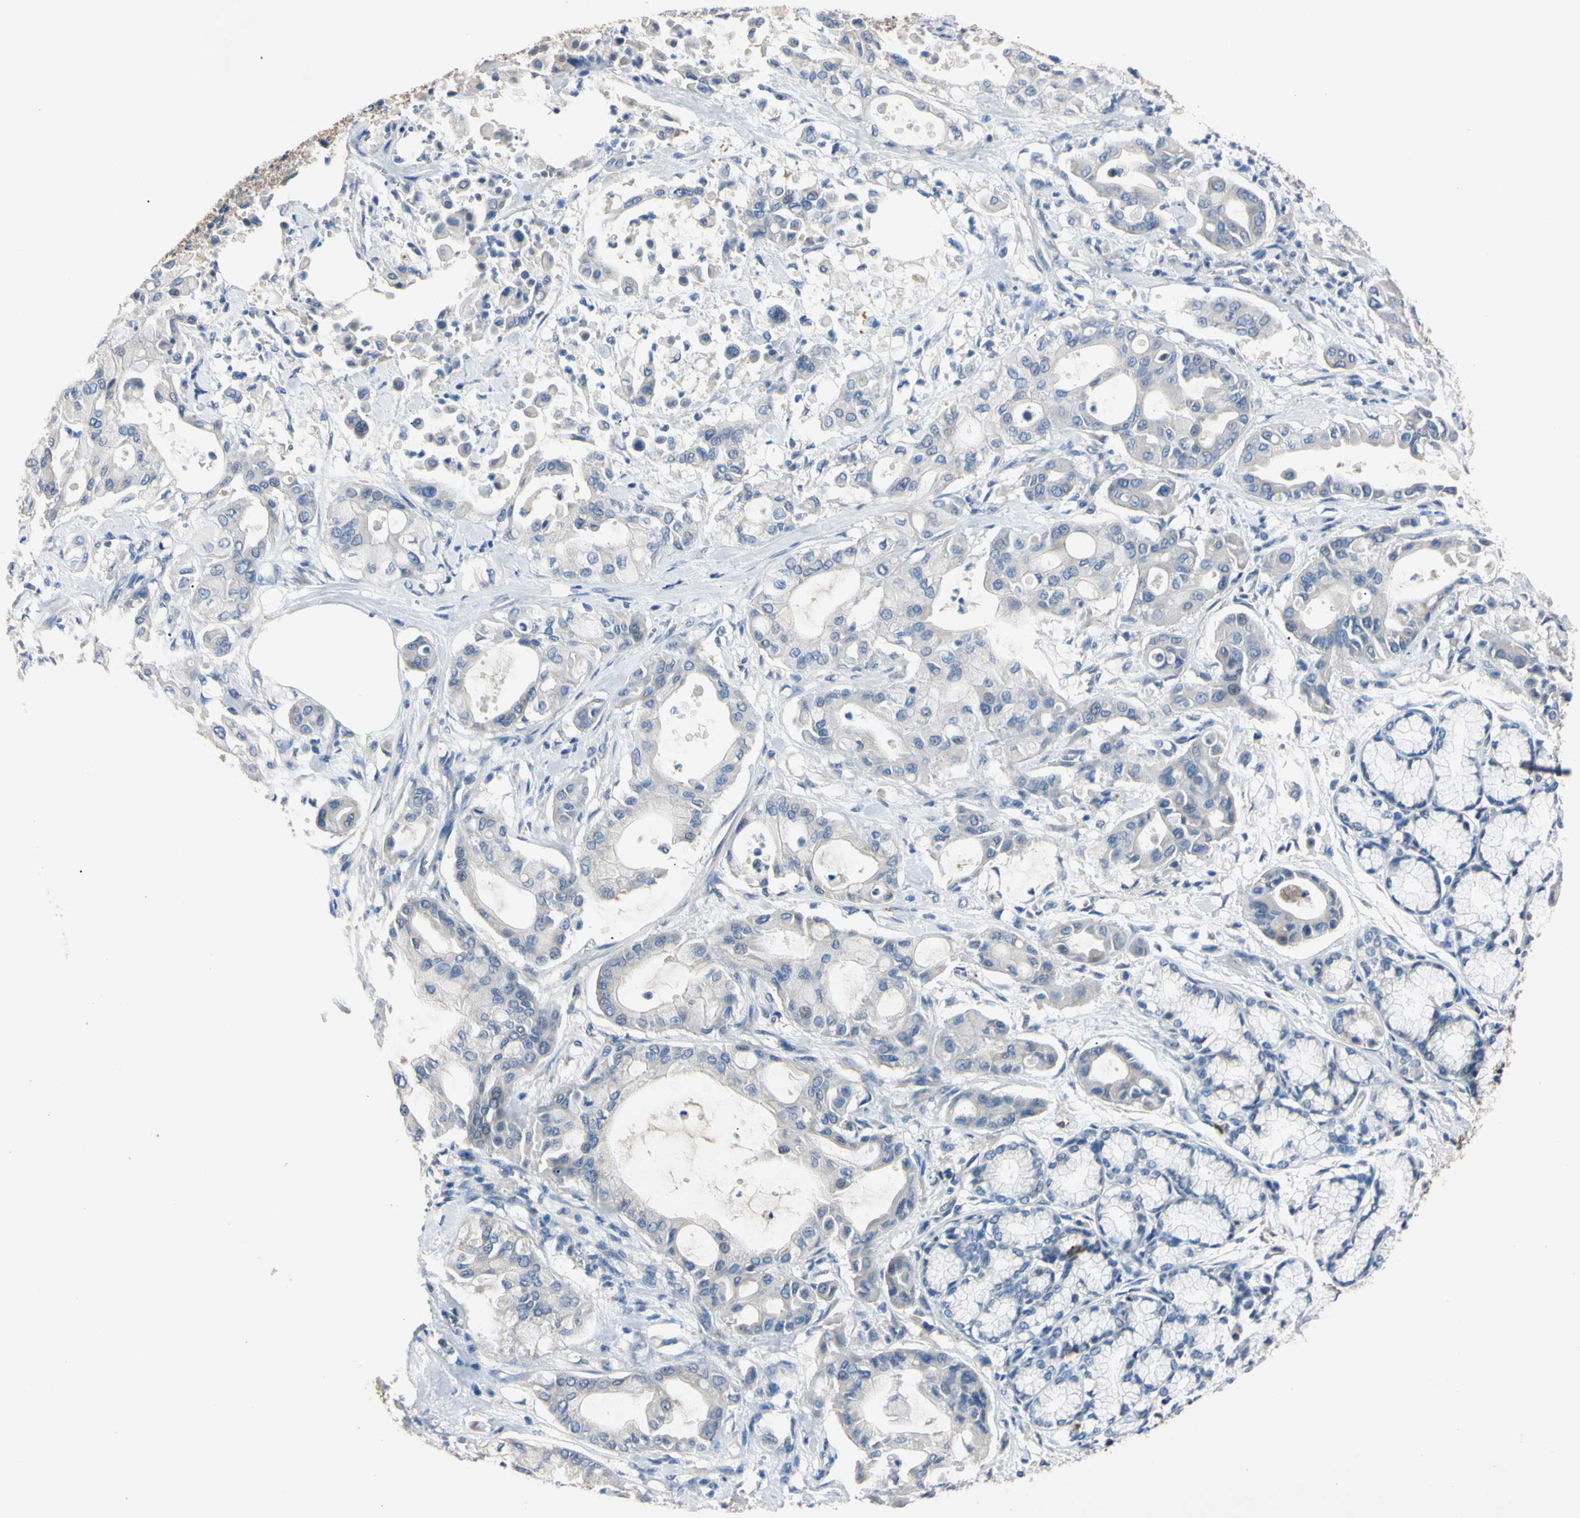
{"staining": {"intensity": "negative", "quantity": "none", "location": "none"}, "tissue": "pancreatic cancer", "cell_type": "Tumor cells", "image_type": "cancer", "snomed": [{"axis": "morphology", "description": "Adenocarcinoma, NOS"}, {"axis": "morphology", "description": "Adenocarcinoma, metastatic, NOS"}, {"axis": "topography", "description": "Lymph node"}, {"axis": "topography", "description": "Pancreas"}, {"axis": "topography", "description": "Duodenum"}], "caption": "High power microscopy image of an immunohistochemistry (IHC) micrograph of pancreatic cancer (adenocarcinoma), revealing no significant staining in tumor cells. Brightfield microscopy of immunohistochemistry stained with DAB (3,3'-diaminobenzidine) (brown) and hematoxylin (blue), captured at high magnification.", "gene": "PNKD", "patient": {"sex": "female", "age": 64}}